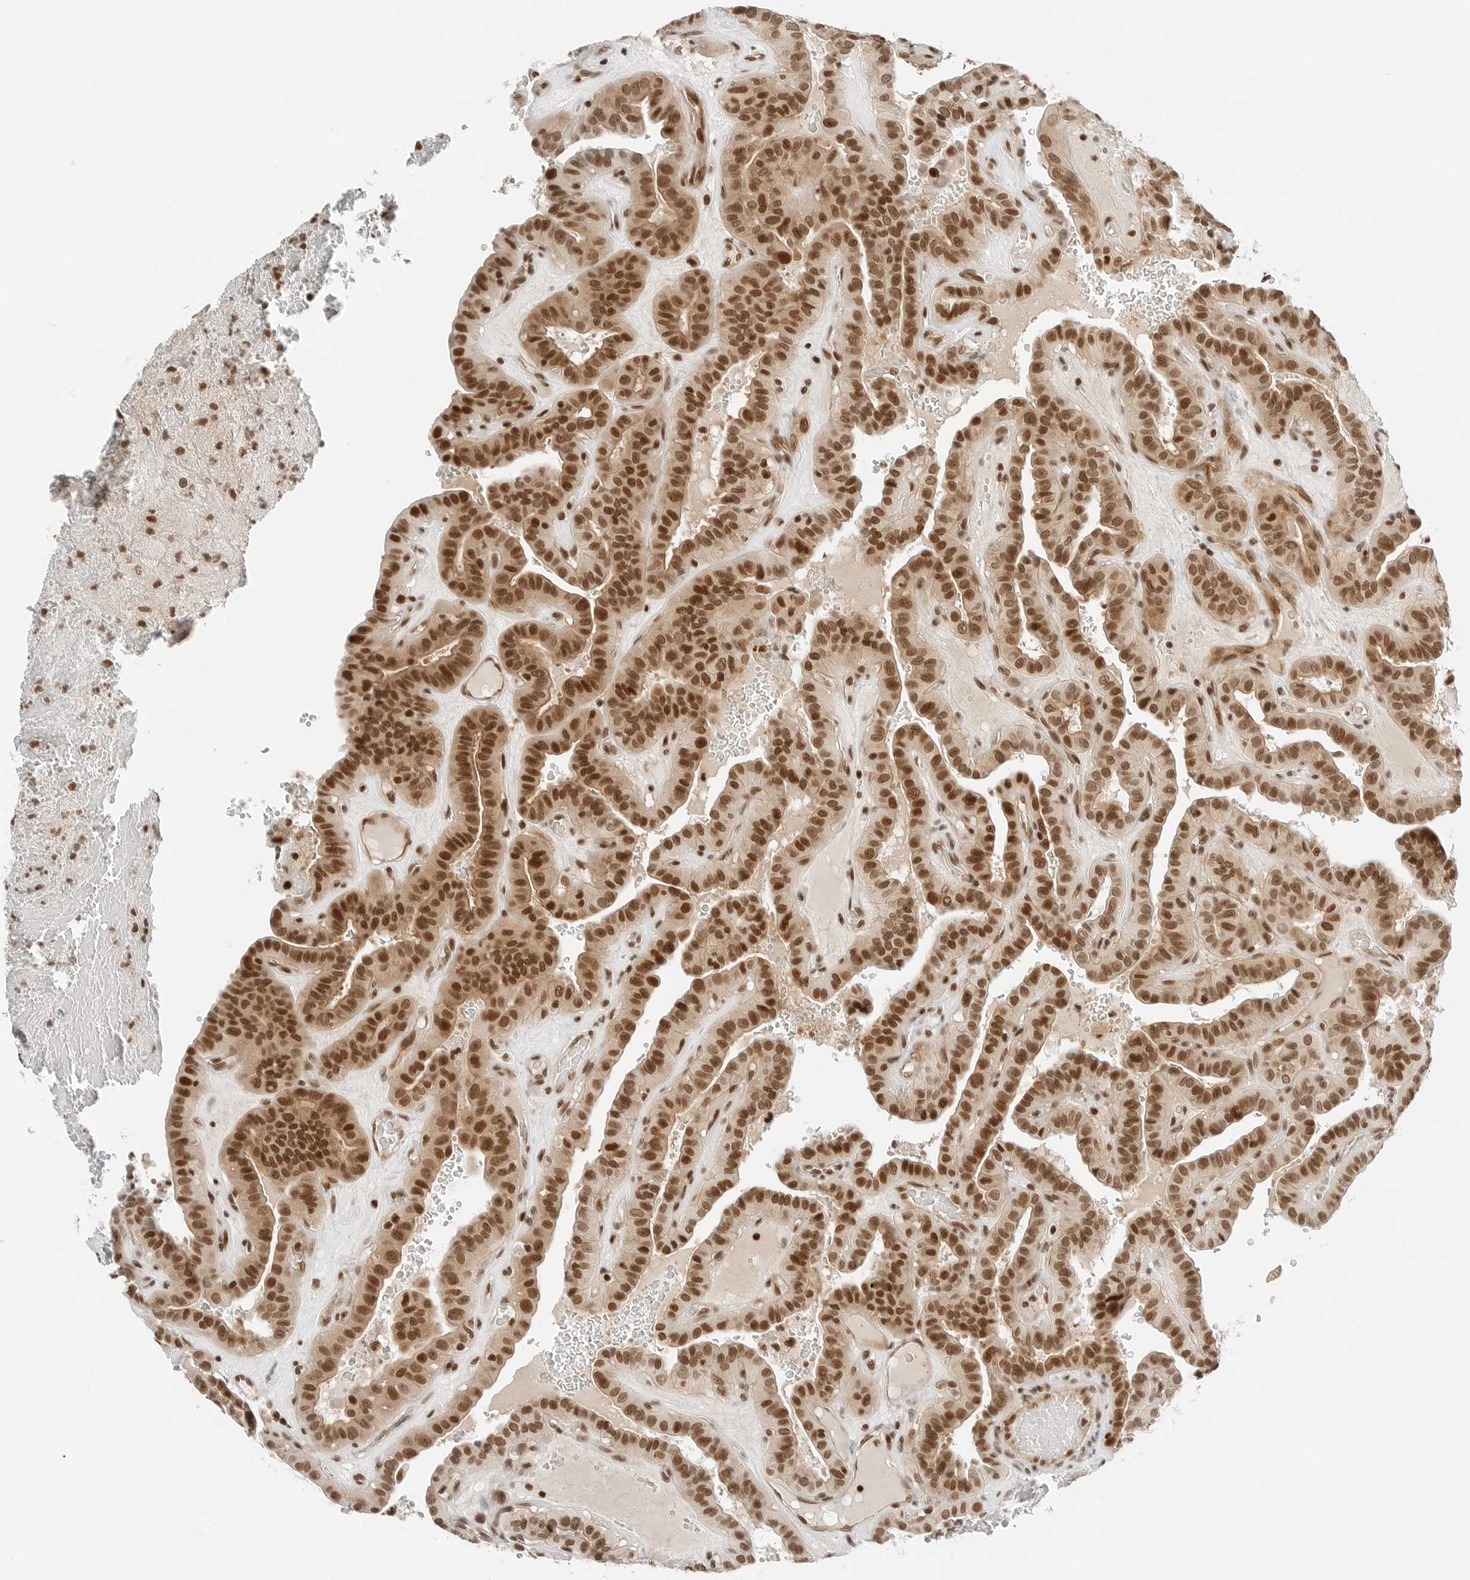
{"staining": {"intensity": "strong", "quantity": ">75%", "location": "nuclear"}, "tissue": "thyroid cancer", "cell_type": "Tumor cells", "image_type": "cancer", "snomed": [{"axis": "morphology", "description": "Papillary adenocarcinoma, NOS"}, {"axis": "topography", "description": "Thyroid gland"}], "caption": "Brown immunohistochemical staining in human papillary adenocarcinoma (thyroid) exhibits strong nuclear positivity in about >75% of tumor cells.", "gene": "CRTC2", "patient": {"sex": "male", "age": 77}}